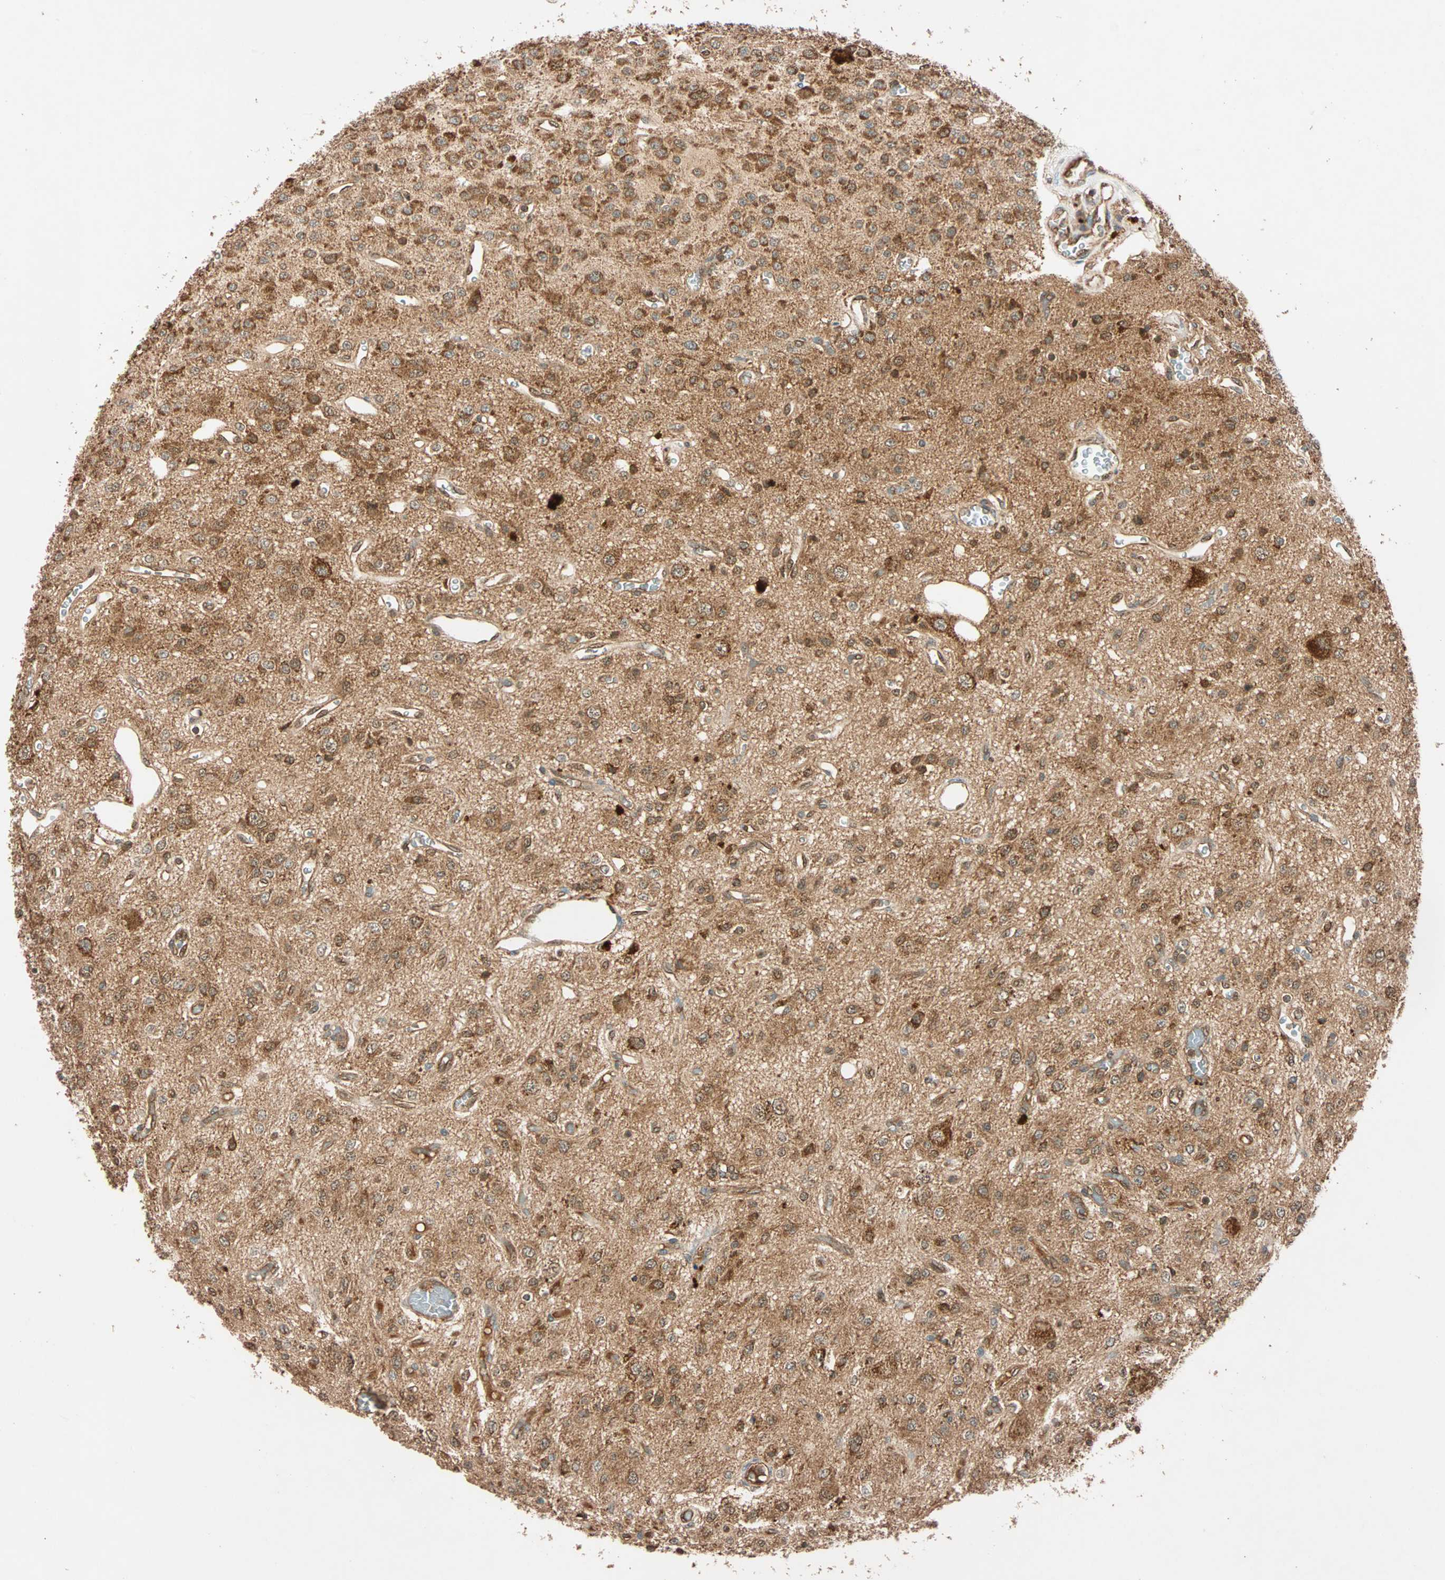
{"staining": {"intensity": "strong", "quantity": ">75%", "location": "cytoplasmic/membranous"}, "tissue": "glioma", "cell_type": "Tumor cells", "image_type": "cancer", "snomed": [{"axis": "morphology", "description": "Glioma, malignant, Low grade"}, {"axis": "topography", "description": "Brain"}], "caption": "Brown immunohistochemical staining in human malignant glioma (low-grade) demonstrates strong cytoplasmic/membranous positivity in about >75% of tumor cells. The staining is performed using DAB (3,3'-diaminobenzidine) brown chromogen to label protein expression. The nuclei are counter-stained blue using hematoxylin.", "gene": "MAPK1", "patient": {"sex": "male", "age": 38}}